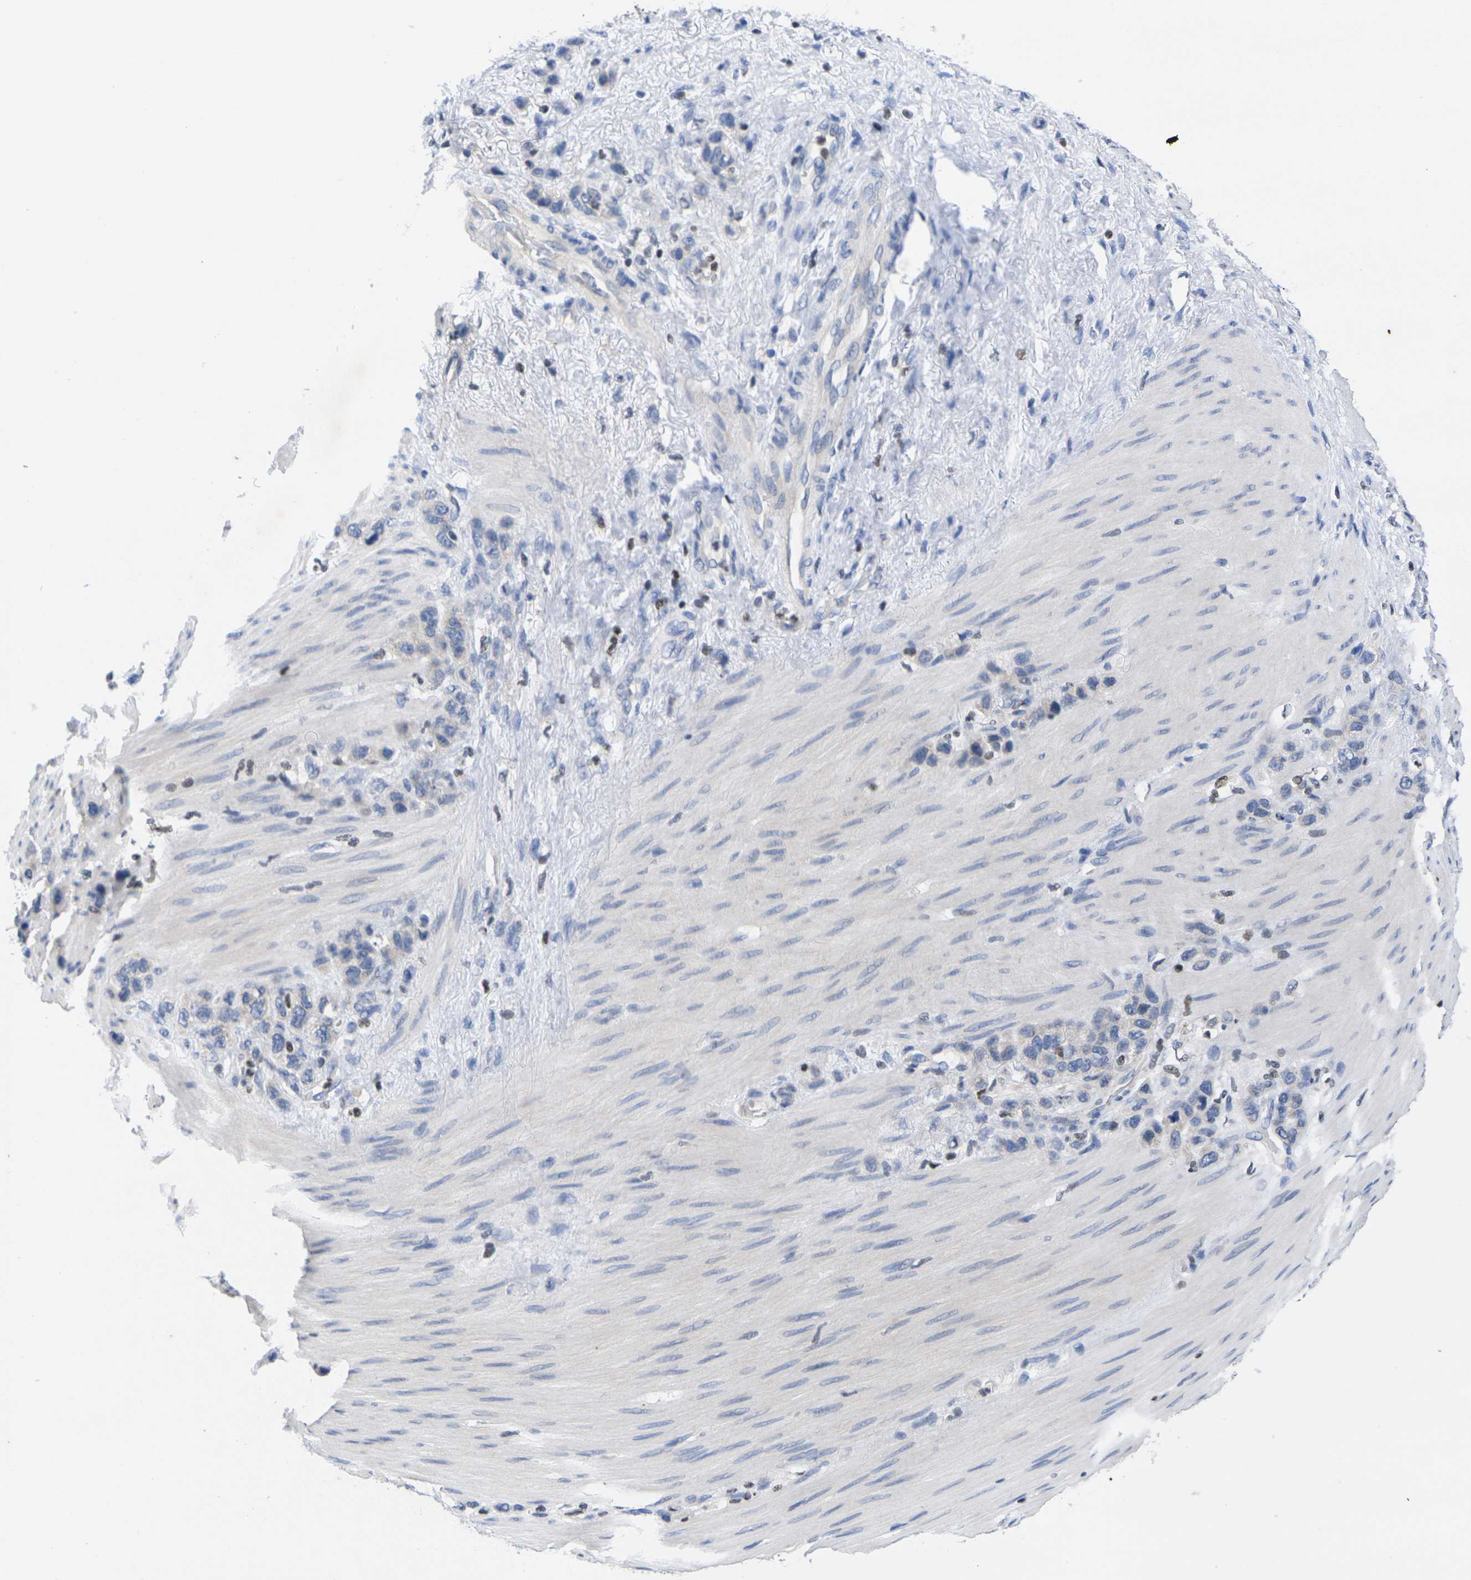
{"staining": {"intensity": "negative", "quantity": "none", "location": "none"}, "tissue": "stomach cancer", "cell_type": "Tumor cells", "image_type": "cancer", "snomed": [{"axis": "morphology", "description": "Adenocarcinoma, NOS"}, {"axis": "morphology", "description": "Adenocarcinoma, High grade"}, {"axis": "topography", "description": "Stomach, upper"}, {"axis": "topography", "description": "Stomach, lower"}], "caption": "An image of human adenocarcinoma (stomach) is negative for staining in tumor cells.", "gene": "IKZF1", "patient": {"sex": "female", "age": 65}}